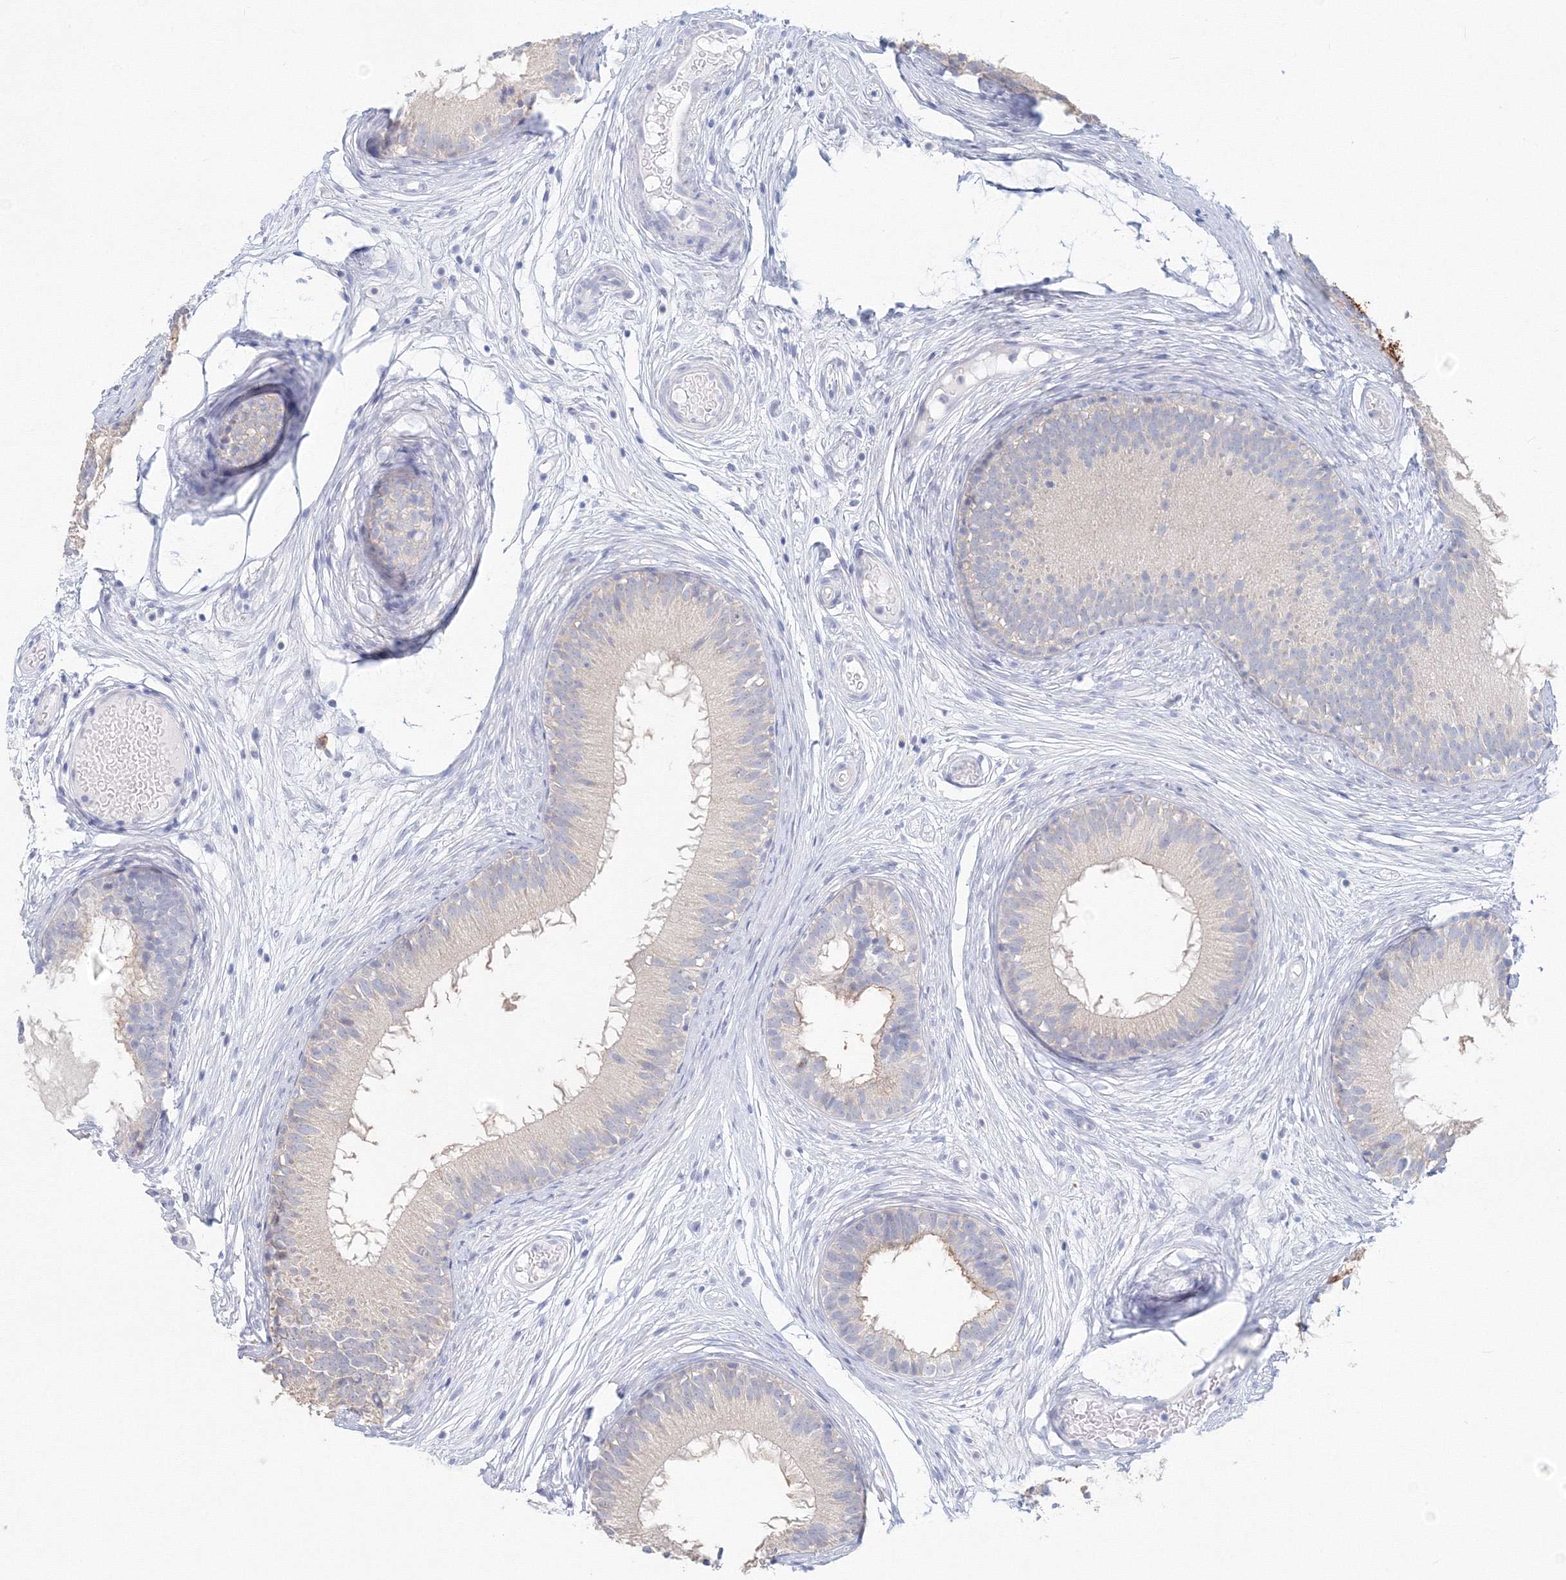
{"staining": {"intensity": "weak", "quantity": "<25%", "location": "cytoplasmic/membranous"}, "tissue": "epididymis", "cell_type": "Glandular cells", "image_type": "normal", "snomed": [{"axis": "morphology", "description": "Normal tissue, NOS"}, {"axis": "morphology", "description": "Atrophy, NOS"}, {"axis": "topography", "description": "Testis"}, {"axis": "topography", "description": "Epididymis"}], "caption": "There is no significant expression in glandular cells of epididymis. Nuclei are stained in blue.", "gene": "VSIG1", "patient": {"sex": "male", "age": 18}}